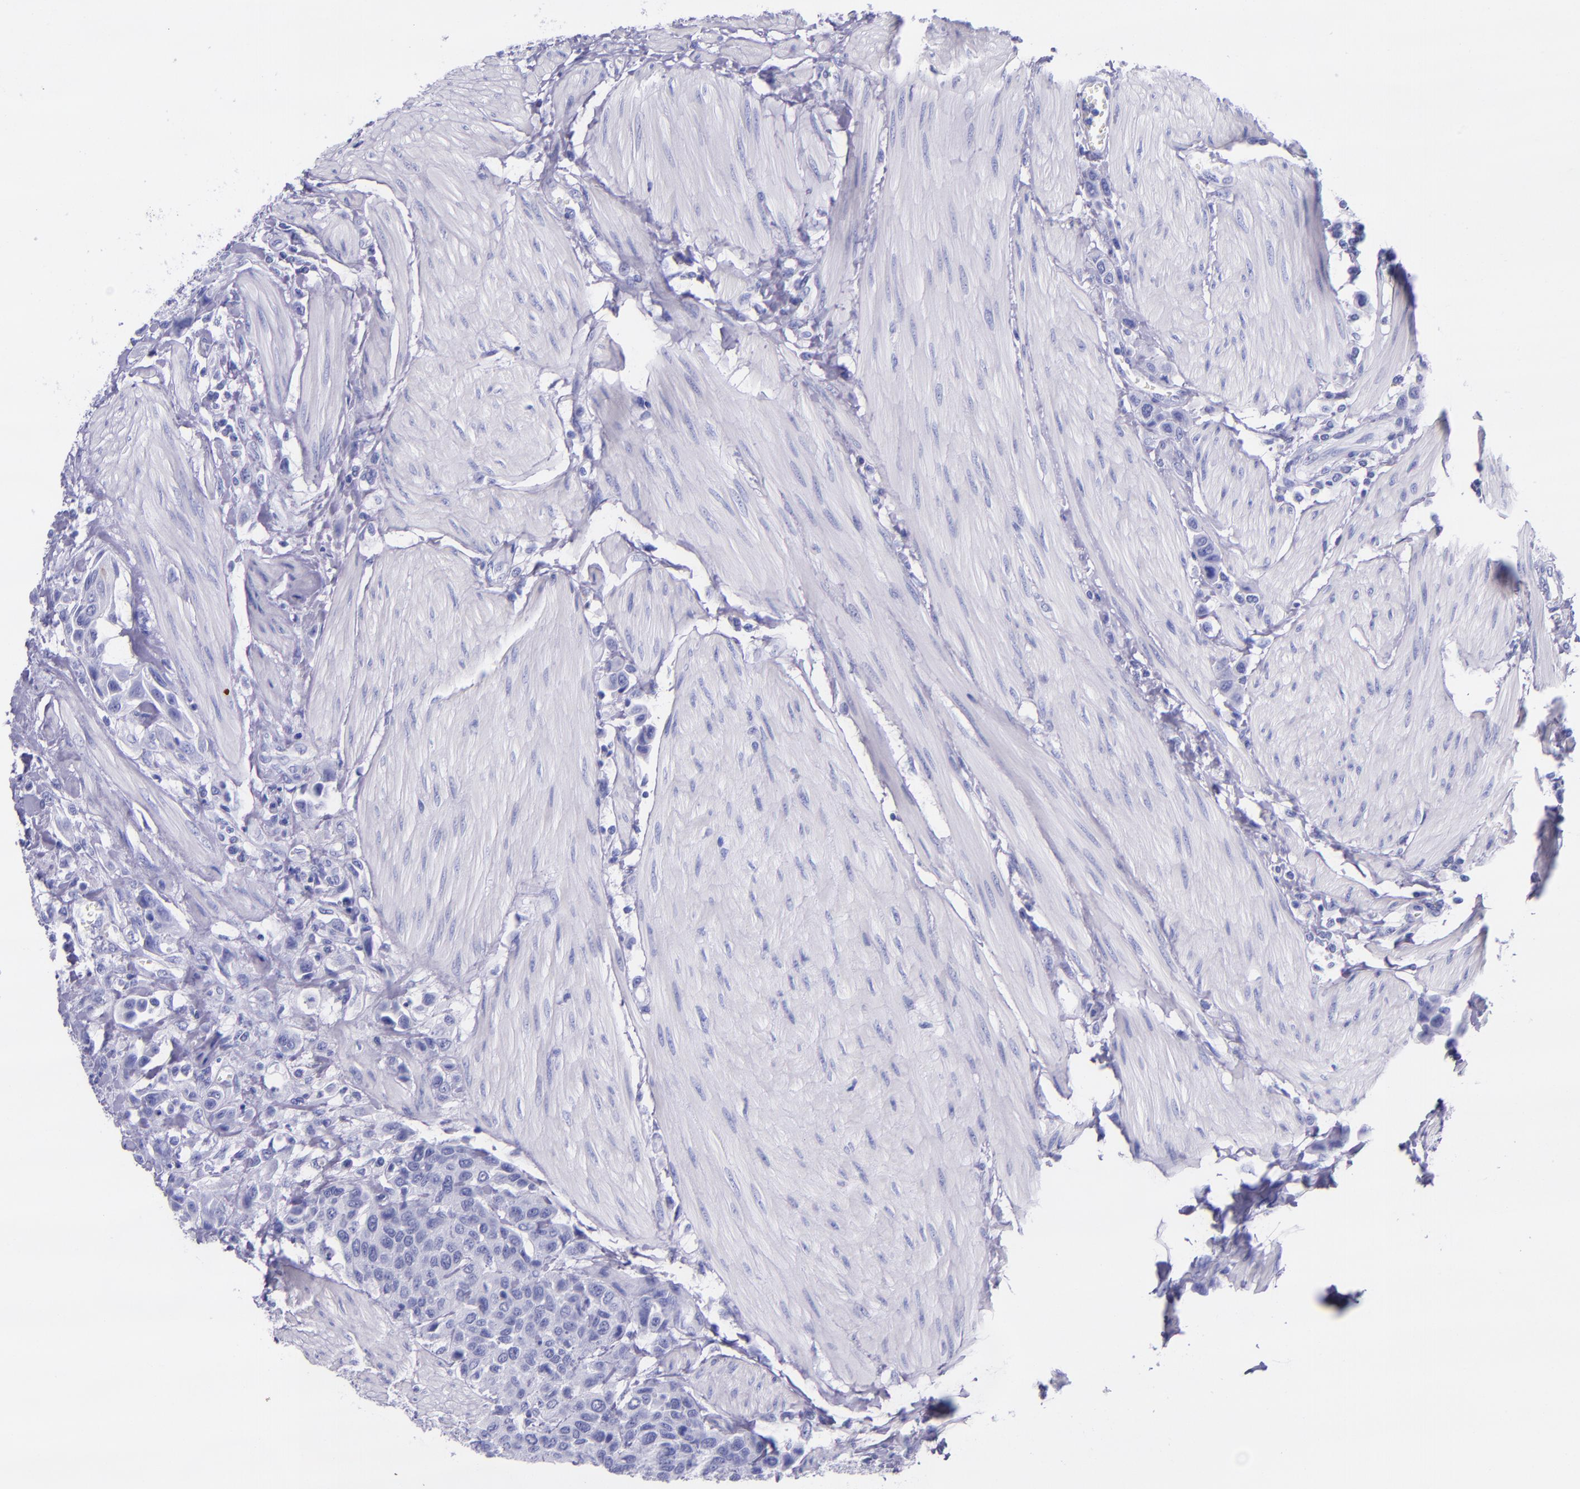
{"staining": {"intensity": "negative", "quantity": "none", "location": "none"}, "tissue": "urothelial cancer", "cell_type": "Tumor cells", "image_type": "cancer", "snomed": [{"axis": "morphology", "description": "Urothelial carcinoma, High grade"}, {"axis": "topography", "description": "Urinary bladder"}], "caption": "This is a histopathology image of immunohistochemistry staining of urothelial cancer, which shows no staining in tumor cells. (DAB (3,3'-diaminobenzidine) immunohistochemistry visualized using brightfield microscopy, high magnification).", "gene": "MBP", "patient": {"sex": "male", "age": 50}}